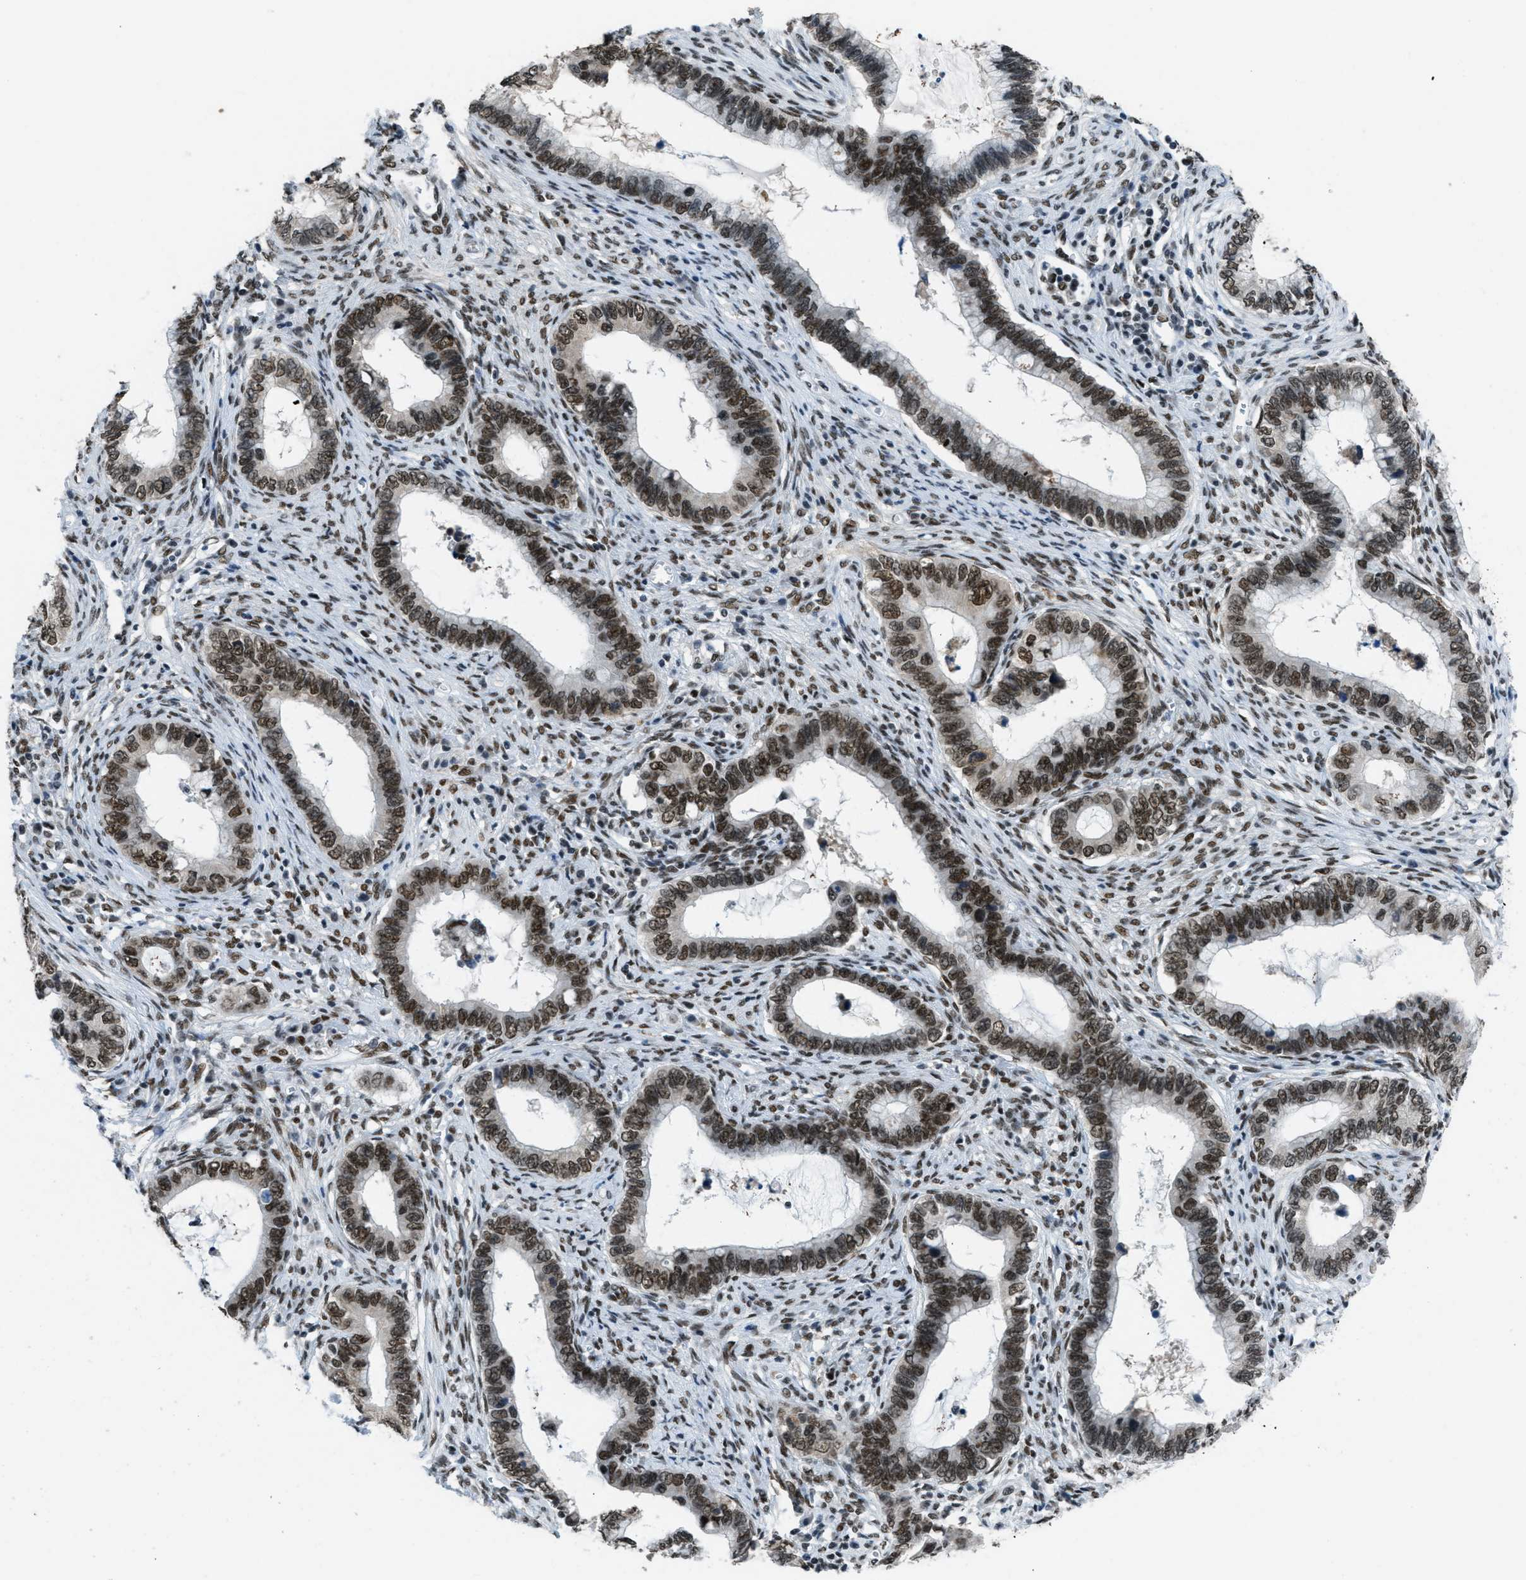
{"staining": {"intensity": "moderate", "quantity": ">75%", "location": "nuclear"}, "tissue": "cervical cancer", "cell_type": "Tumor cells", "image_type": "cancer", "snomed": [{"axis": "morphology", "description": "Adenocarcinoma, NOS"}, {"axis": "topography", "description": "Cervix"}], "caption": "This micrograph displays IHC staining of human cervical cancer, with medium moderate nuclear staining in about >75% of tumor cells.", "gene": "GATAD2B", "patient": {"sex": "female", "age": 44}}